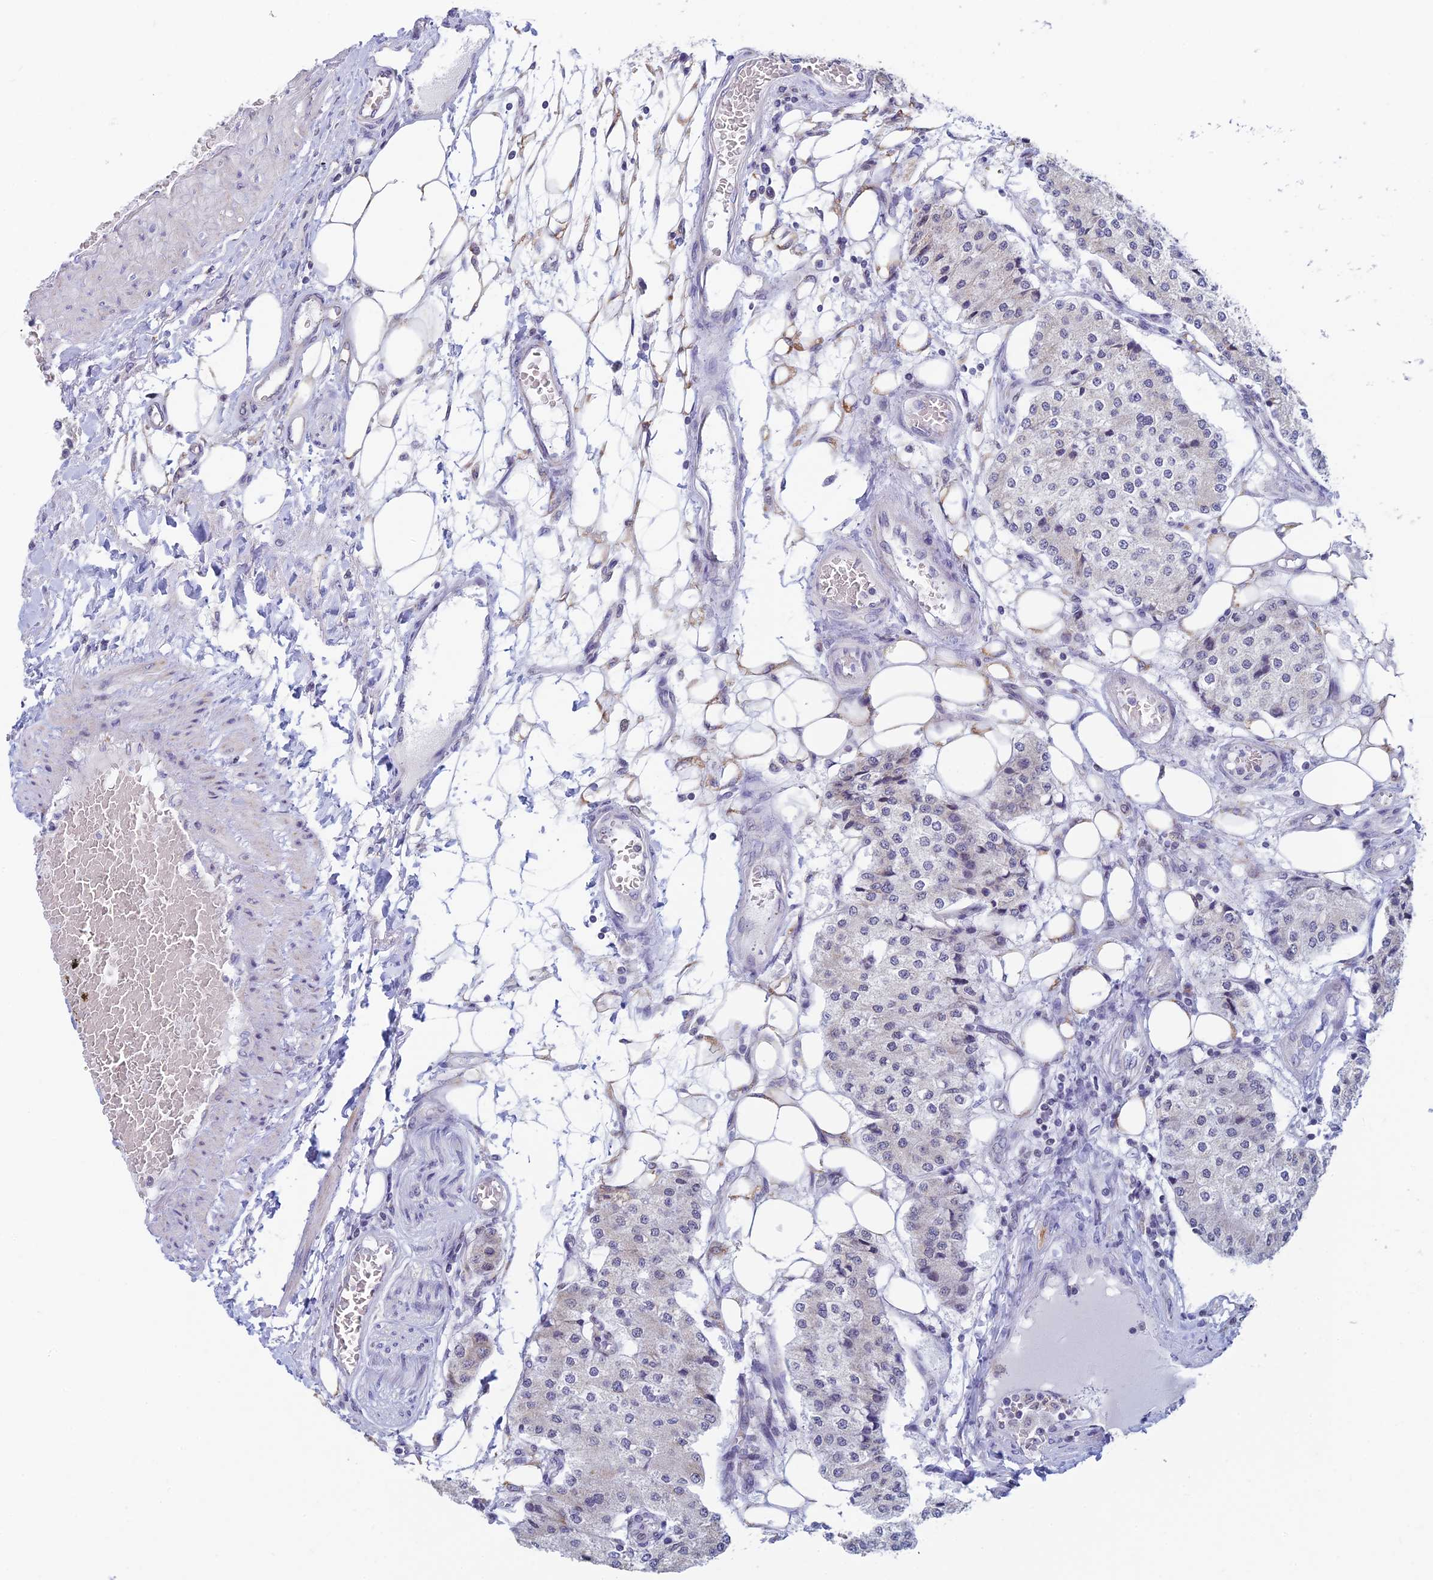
{"staining": {"intensity": "negative", "quantity": "none", "location": "none"}, "tissue": "carcinoid", "cell_type": "Tumor cells", "image_type": "cancer", "snomed": [{"axis": "morphology", "description": "Carcinoid, malignant, NOS"}, {"axis": "topography", "description": "Colon"}], "caption": "This is a photomicrograph of IHC staining of carcinoid, which shows no expression in tumor cells.", "gene": "REXO5", "patient": {"sex": "female", "age": 52}}